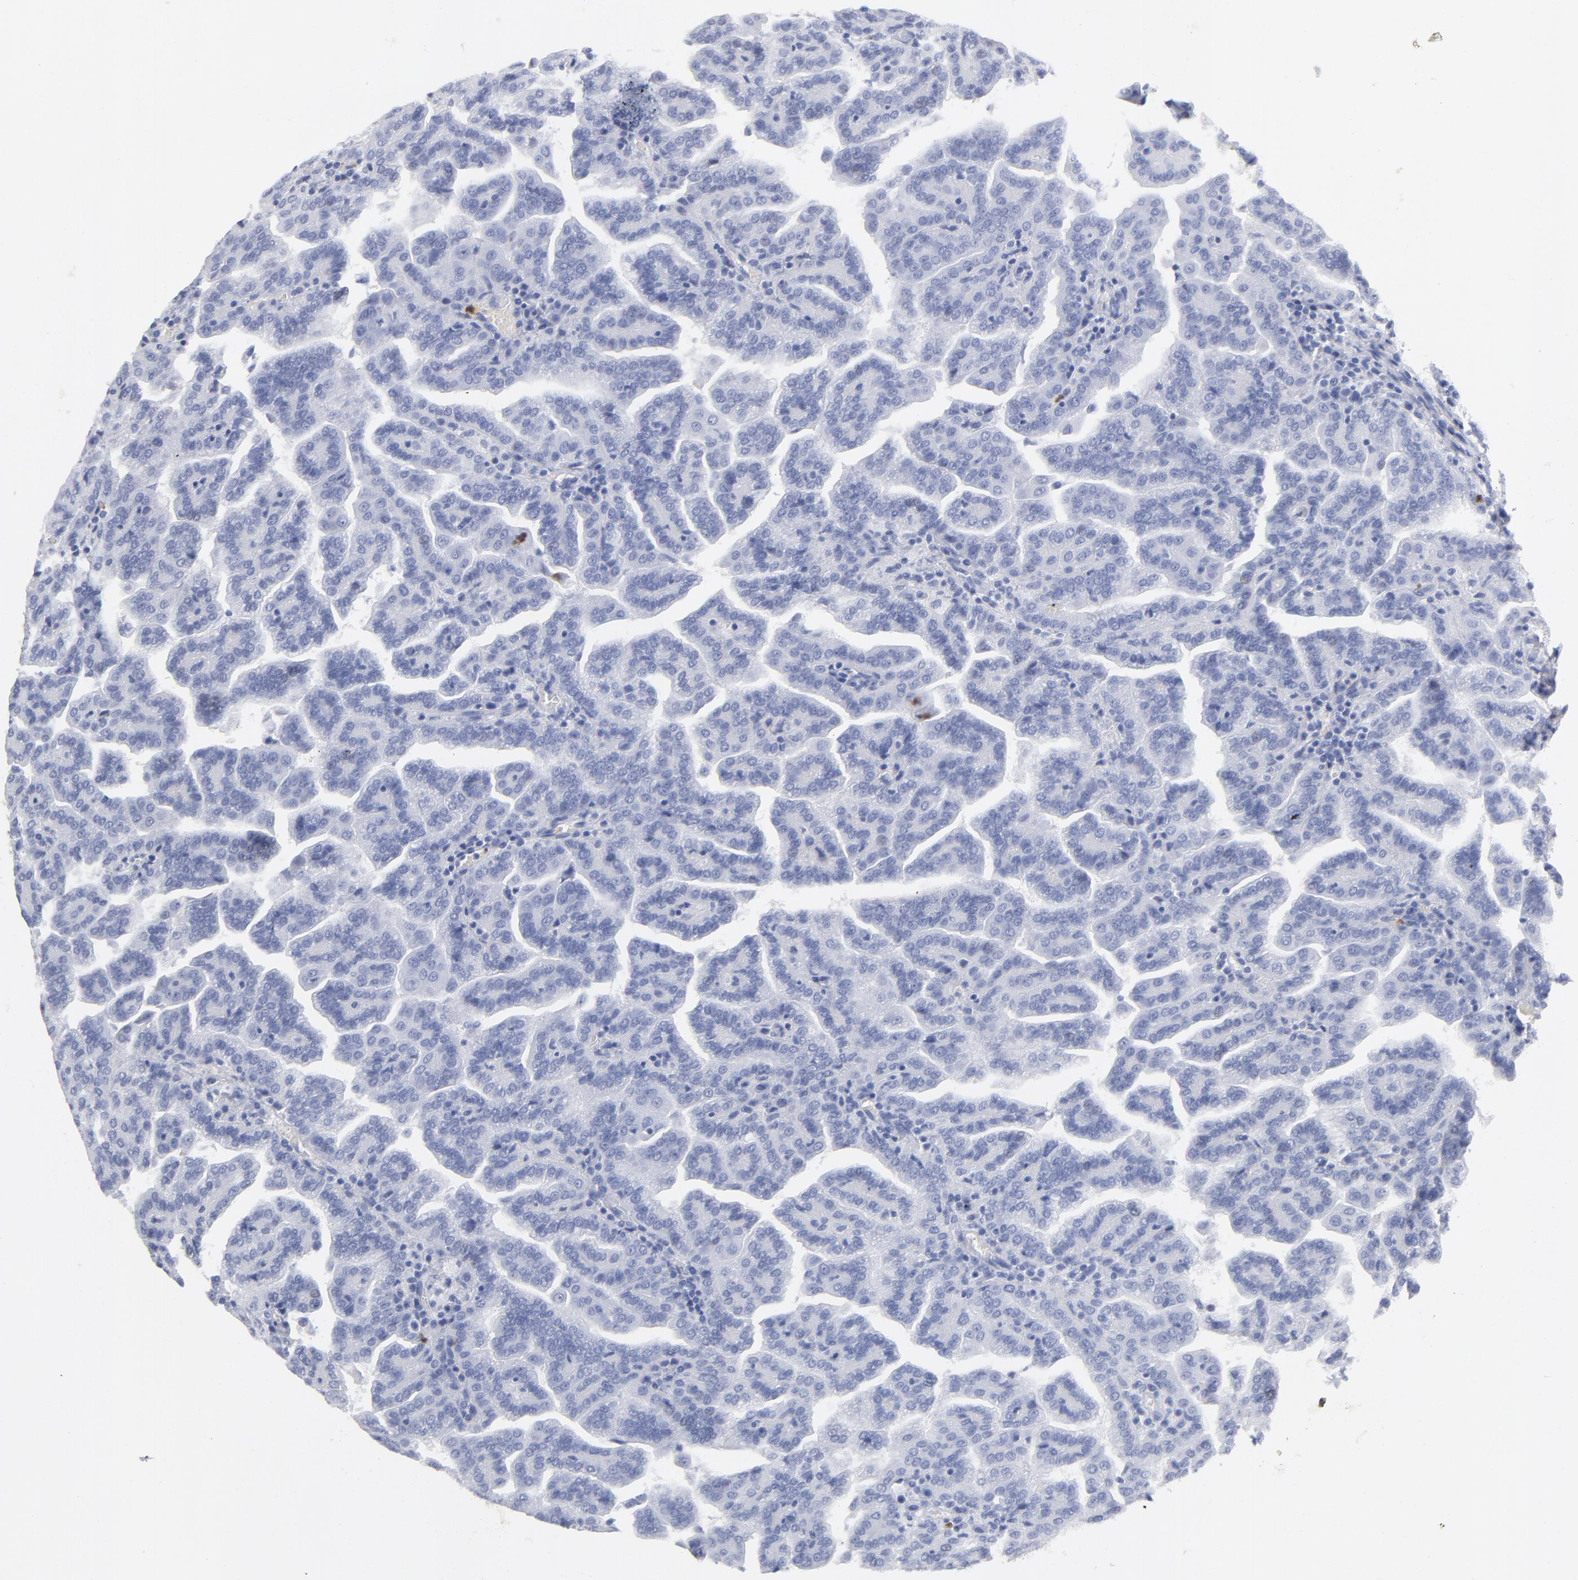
{"staining": {"intensity": "negative", "quantity": "none", "location": "none"}, "tissue": "renal cancer", "cell_type": "Tumor cells", "image_type": "cancer", "snomed": [{"axis": "morphology", "description": "Adenocarcinoma, NOS"}, {"axis": "topography", "description": "Kidney"}], "caption": "This is an immunohistochemistry micrograph of adenocarcinoma (renal). There is no expression in tumor cells.", "gene": "ARG1", "patient": {"sex": "male", "age": 61}}